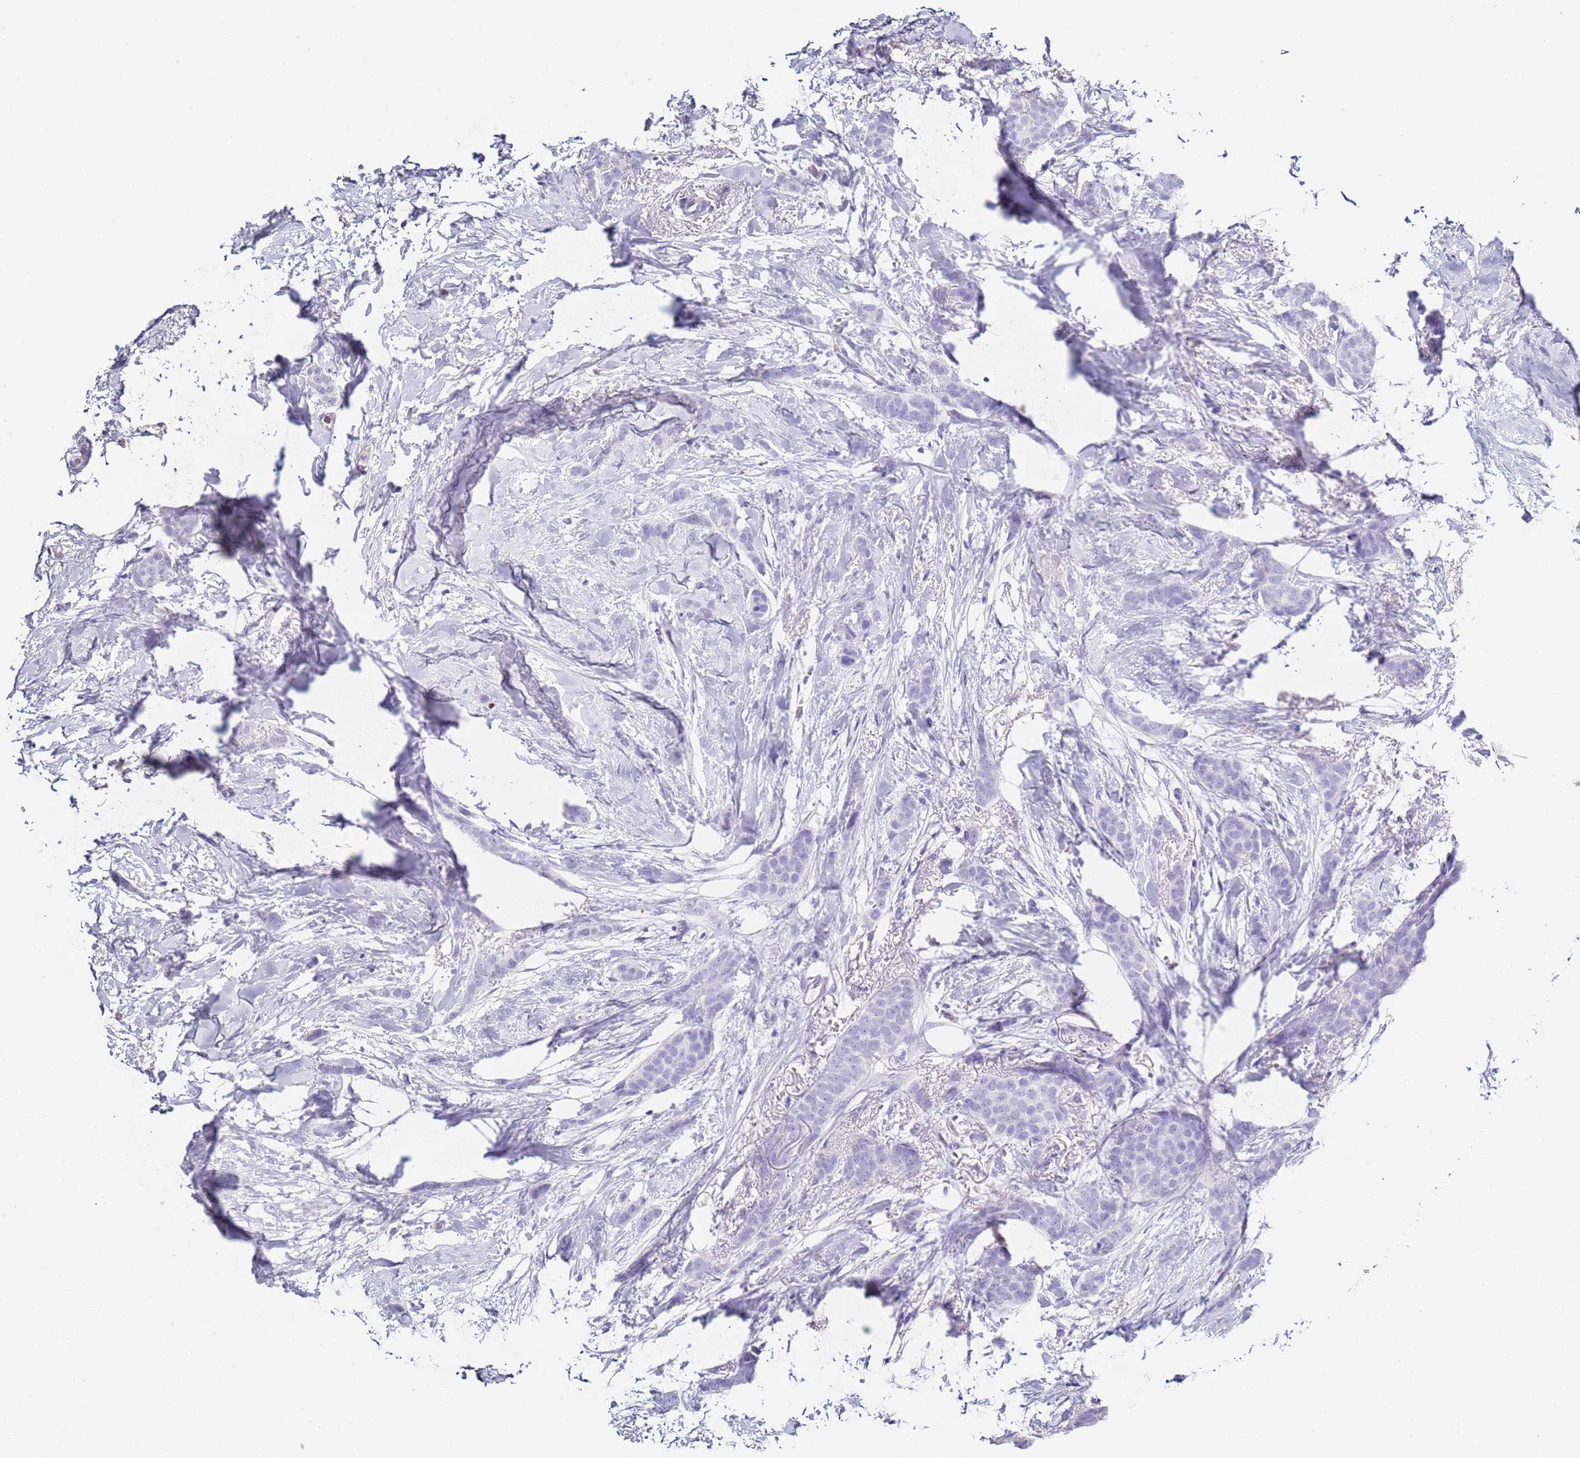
{"staining": {"intensity": "negative", "quantity": "none", "location": "none"}, "tissue": "breast cancer", "cell_type": "Tumor cells", "image_type": "cancer", "snomed": [{"axis": "morphology", "description": "Duct carcinoma"}, {"axis": "topography", "description": "Breast"}], "caption": "DAB (3,3'-diaminobenzidine) immunohistochemical staining of human infiltrating ductal carcinoma (breast) shows no significant expression in tumor cells. Brightfield microscopy of immunohistochemistry (IHC) stained with DAB (3,3'-diaminobenzidine) (brown) and hematoxylin (blue), captured at high magnification.", "gene": "PTBP2", "patient": {"sex": "female", "age": 72}}